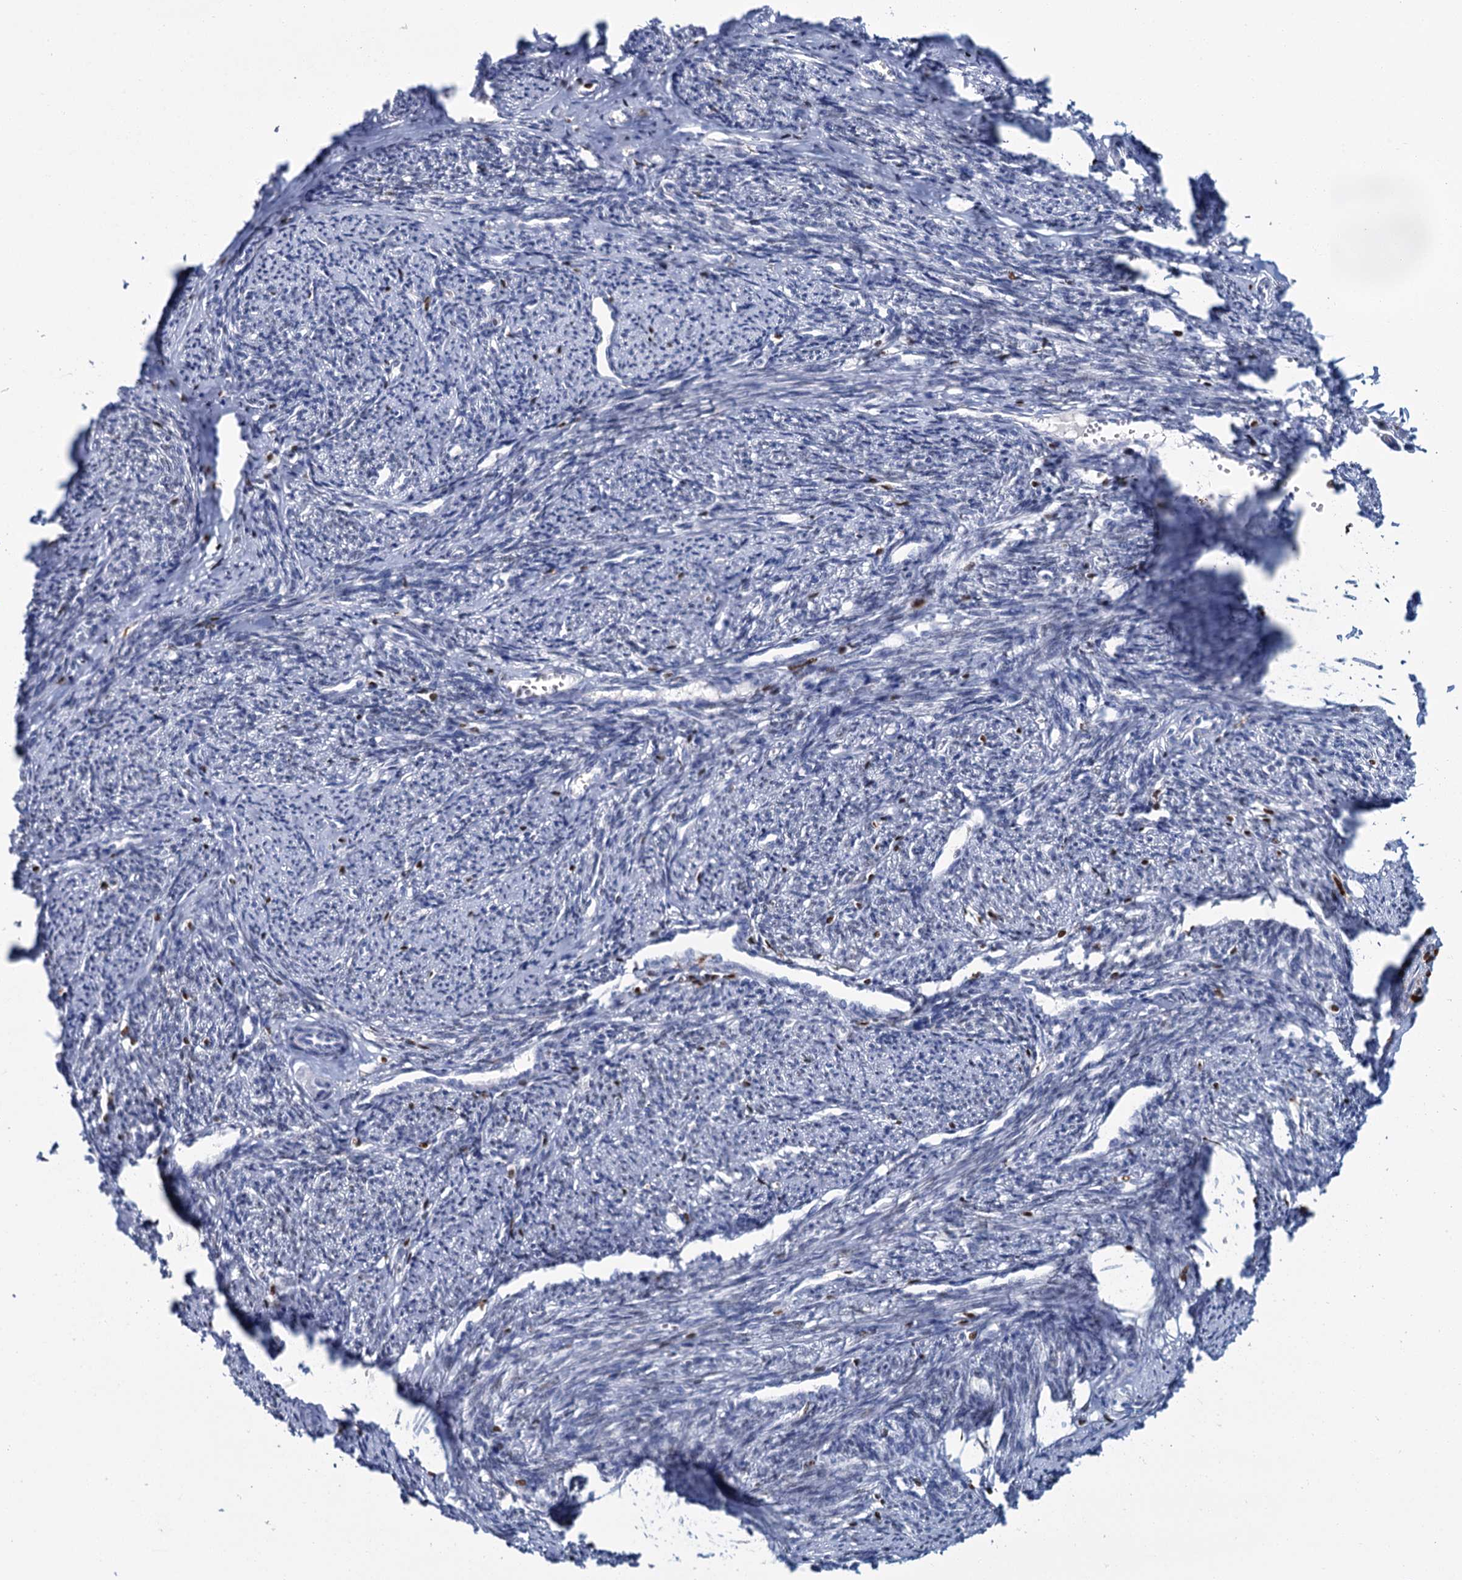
{"staining": {"intensity": "moderate", "quantity": "25%-75%", "location": "nuclear"}, "tissue": "smooth muscle", "cell_type": "Smooth muscle cells", "image_type": "normal", "snomed": [{"axis": "morphology", "description": "Normal tissue, NOS"}, {"axis": "topography", "description": "Smooth muscle"}, {"axis": "topography", "description": "Uterus"}], "caption": "Protein analysis of unremarkable smooth muscle displays moderate nuclear staining in about 25%-75% of smooth muscle cells. Nuclei are stained in blue.", "gene": "CELF2", "patient": {"sex": "female", "age": 59}}